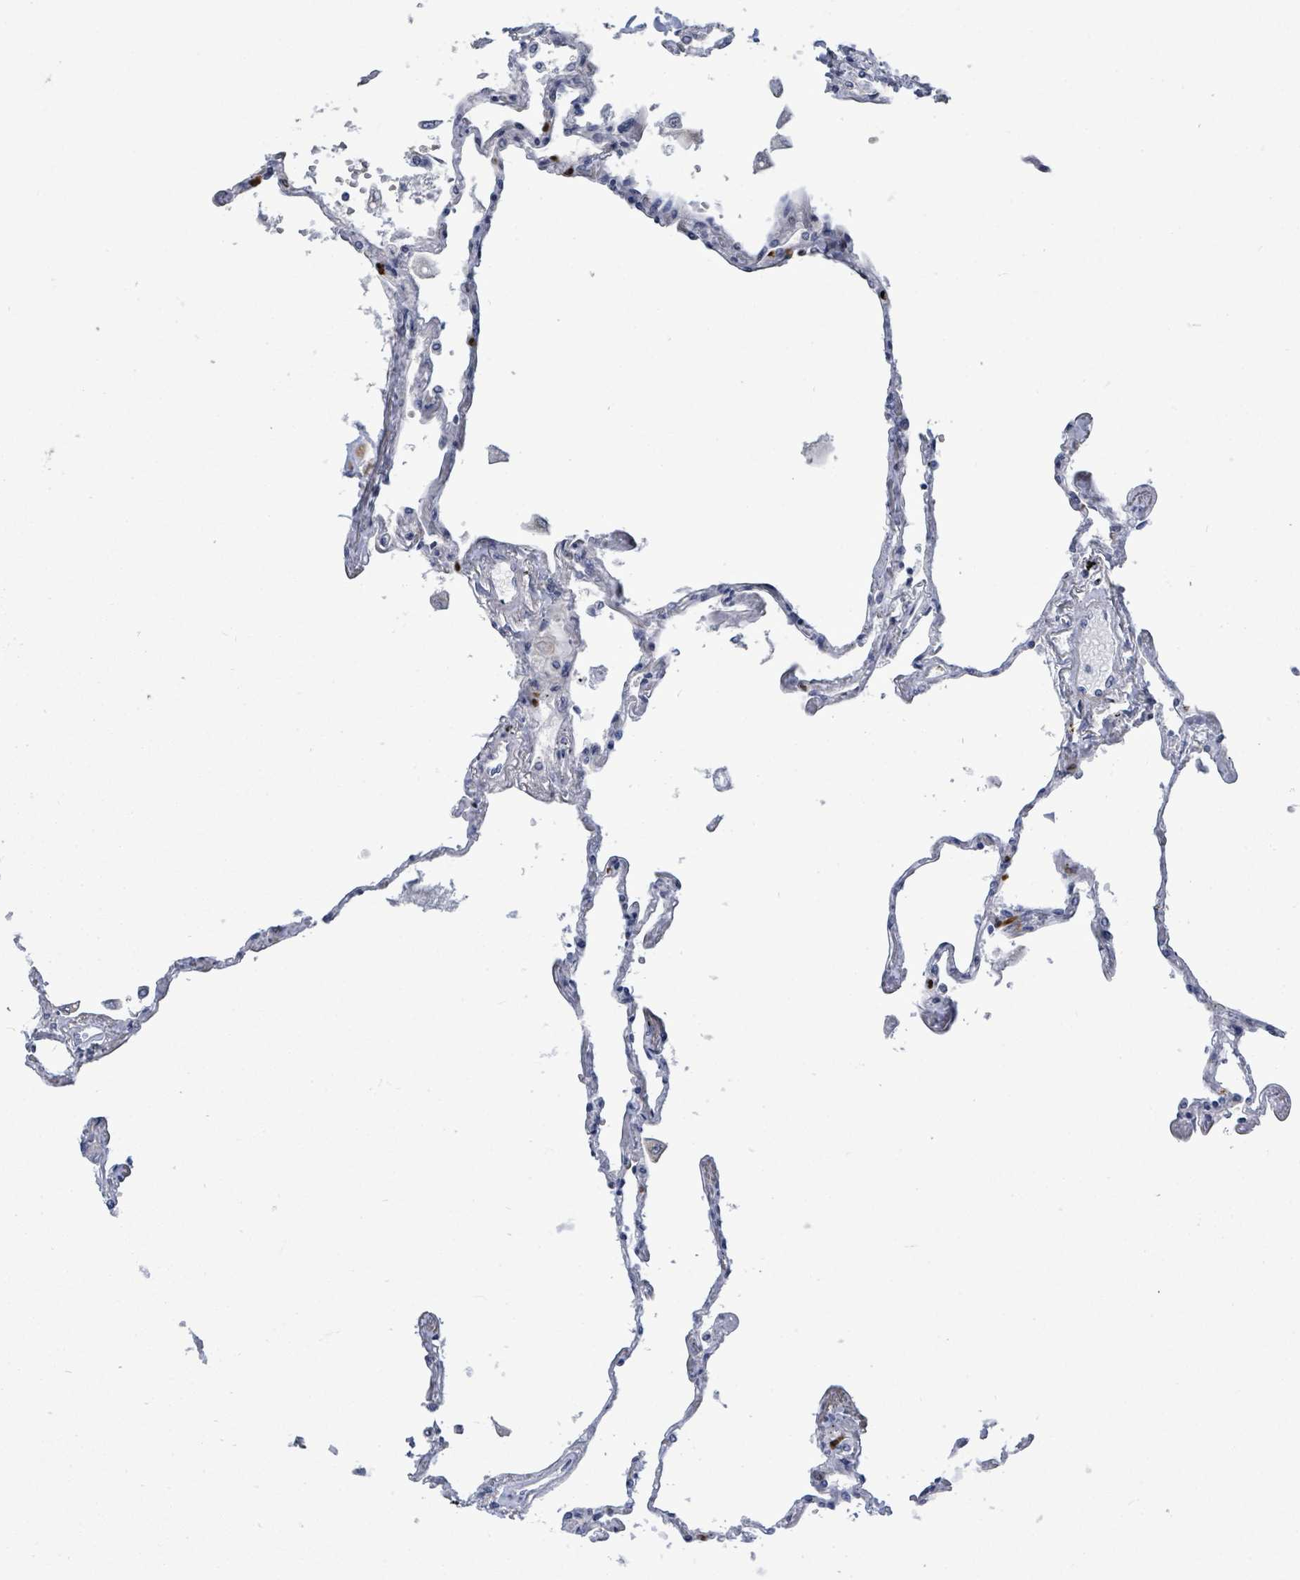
{"staining": {"intensity": "moderate", "quantity": "<25%", "location": "cytoplasmic/membranous"}, "tissue": "lung", "cell_type": "Alveolar cells", "image_type": "normal", "snomed": [{"axis": "morphology", "description": "Normal tissue, NOS"}, {"axis": "topography", "description": "Lung"}], "caption": "Immunohistochemical staining of benign human lung reveals moderate cytoplasmic/membranous protein positivity in about <25% of alveolar cells. (brown staining indicates protein expression, while blue staining denotes nuclei).", "gene": "SAR1A", "patient": {"sex": "female", "age": 67}}